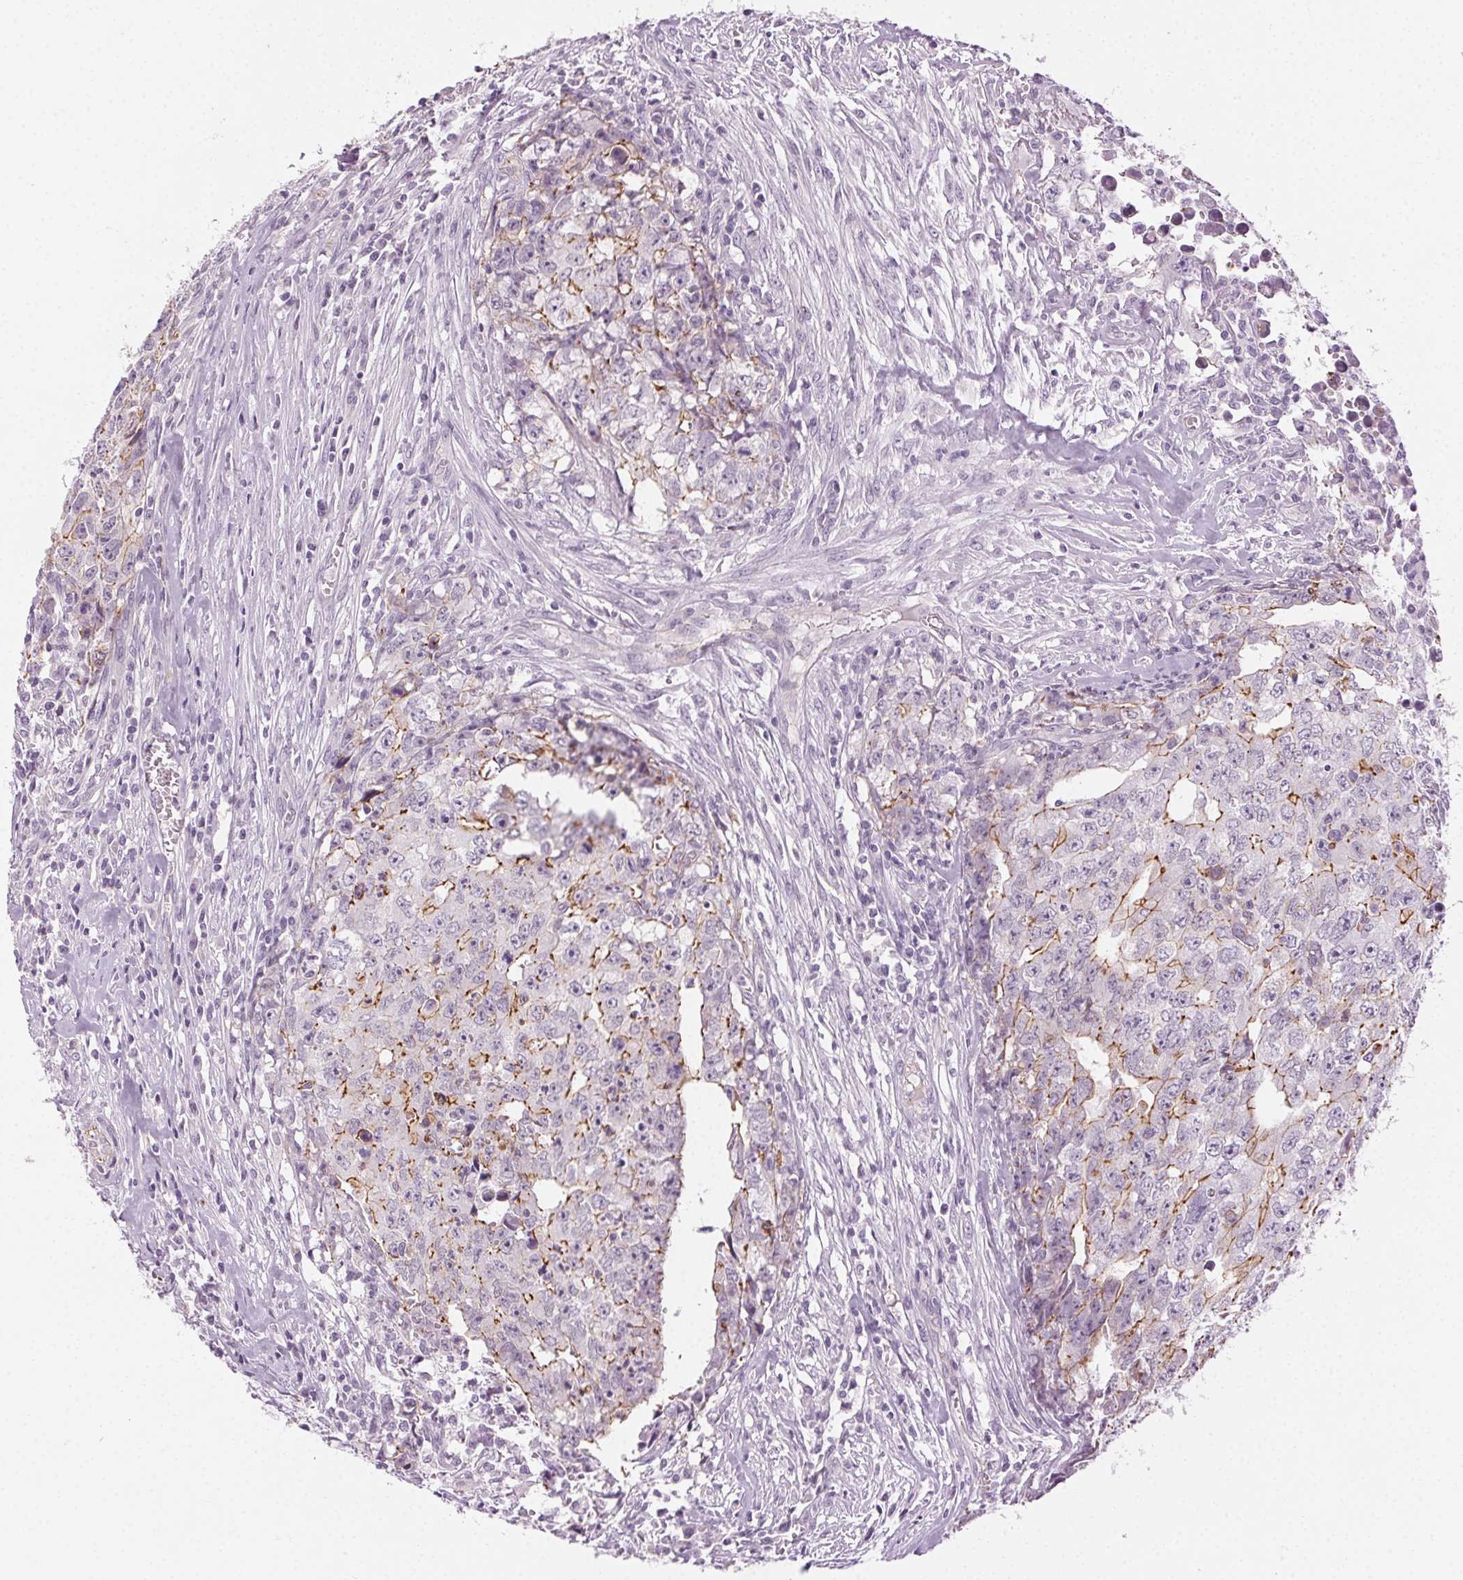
{"staining": {"intensity": "moderate", "quantity": "<25%", "location": "cytoplasmic/membranous"}, "tissue": "testis cancer", "cell_type": "Tumor cells", "image_type": "cancer", "snomed": [{"axis": "morphology", "description": "Carcinoma, Embryonal, NOS"}, {"axis": "morphology", "description": "Teratoma, malignant, NOS"}, {"axis": "topography", "description": "Testis"}], "caption": "High-power microscopy captured an immunohistochemistry (IHC) histopathology image of testis cancer (teratoma (malignant)), revealing moderate cytoplasmic/membranous staining in approximately <25% of tumor cells.", "gene": "AIF1L", "patient": {"sex": "male", "age": 24}}